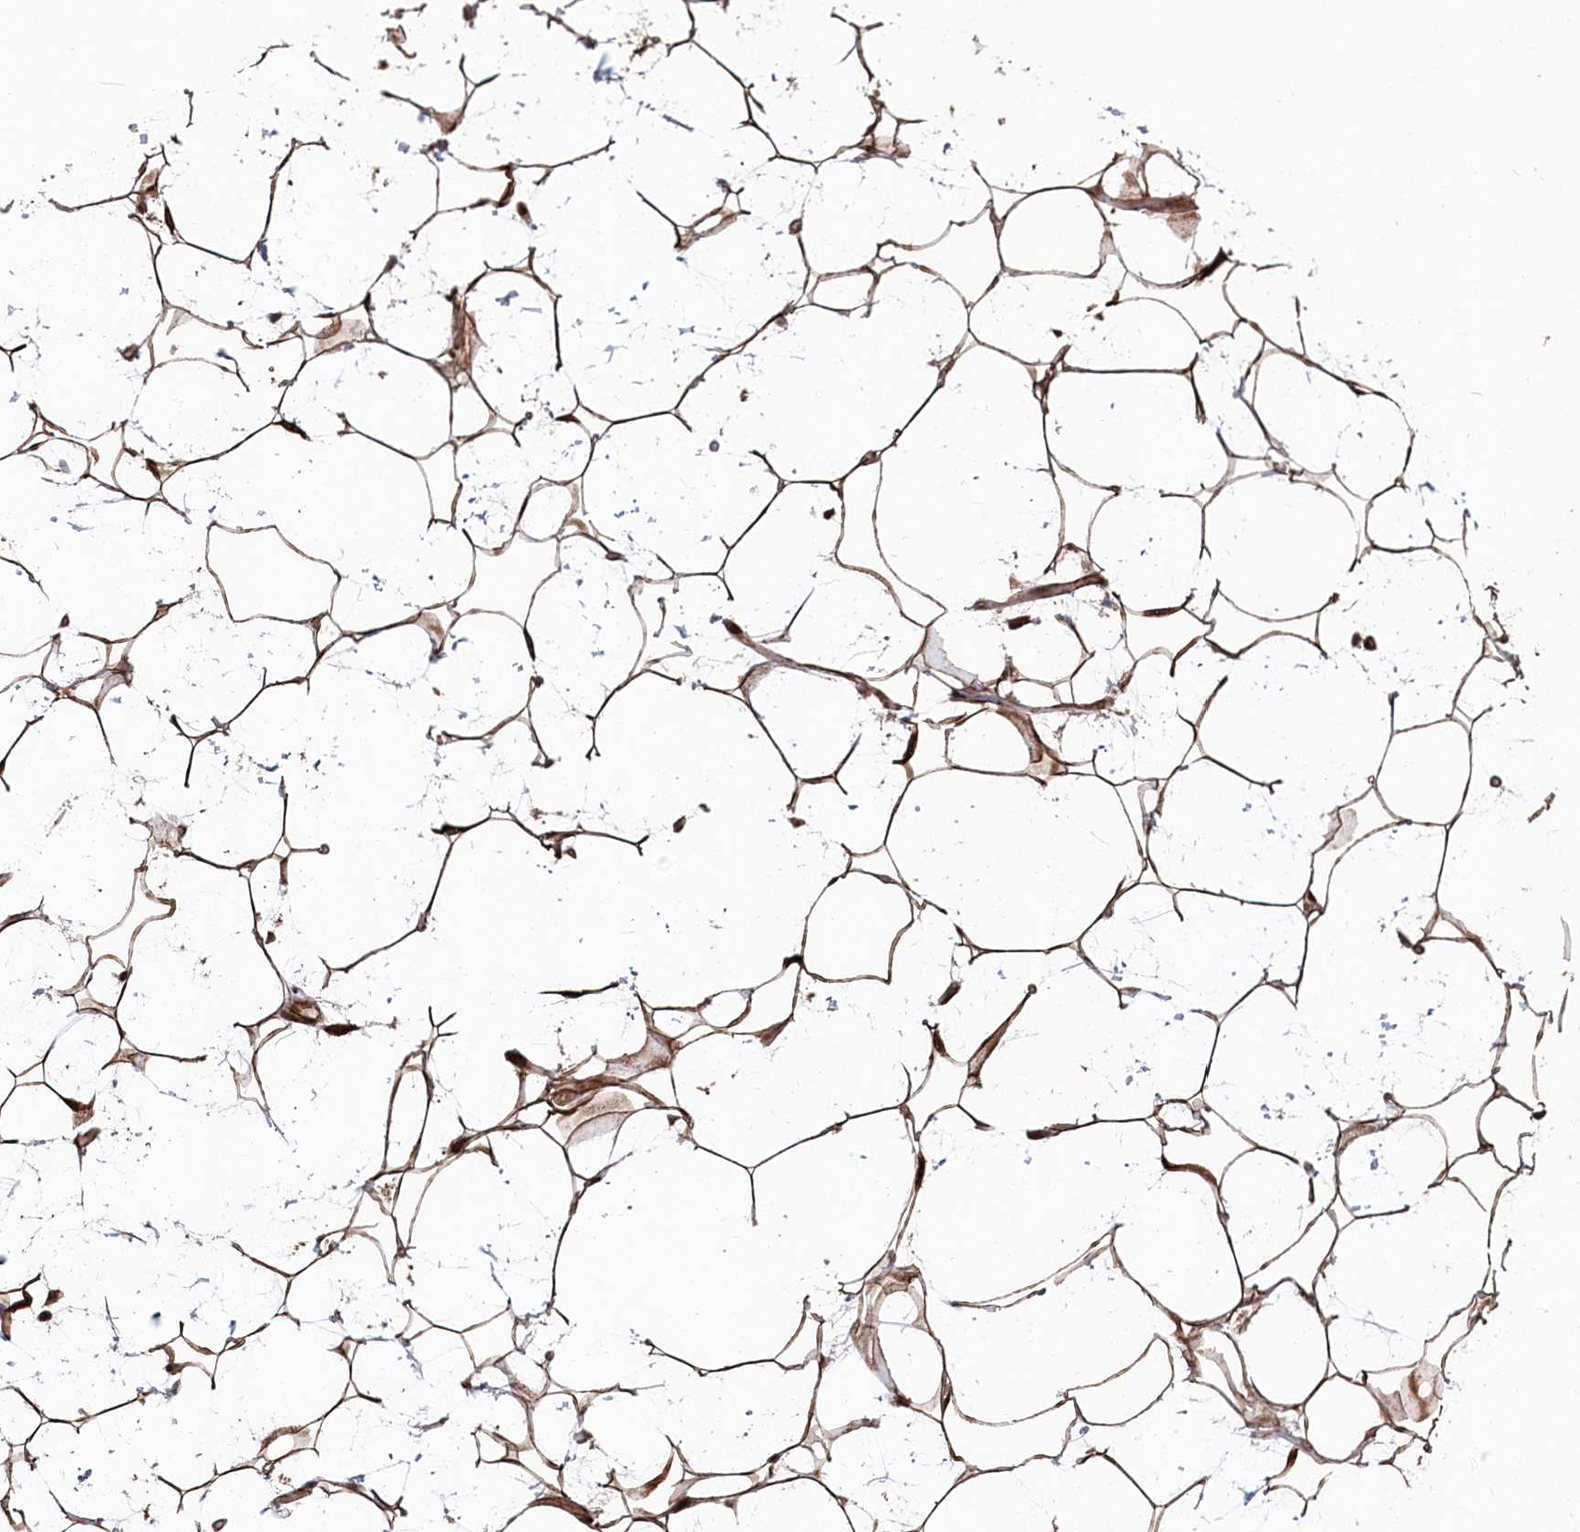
{"staining": {"intensity": "strong", "quantity": "25%-75%", "location": "cytoplasmic/membranous,nuclear"}, "tissue": "adipose tissue", "cell_type": "Adipocytes", "image_type": "normal", "snomed": [{"axis": "morphology", "description": "Normal tissue, NOS"}, {"axis": "topography", "description": "Breast"}], "caption": "DAB immunohistochemical staining of normal human adipose tissue reveals strong cytoplasmic/membranous,nuclear protein expression in about 25%-75% of adipocytes. The staining was performed using DAB (3,3'-diaminobenzidine), with brown indicating positive protein expression. Nuclei are stained blue with hematoxylin.", "gene": "POLR3A", "patient": {"sex": "female", "age": 26}}